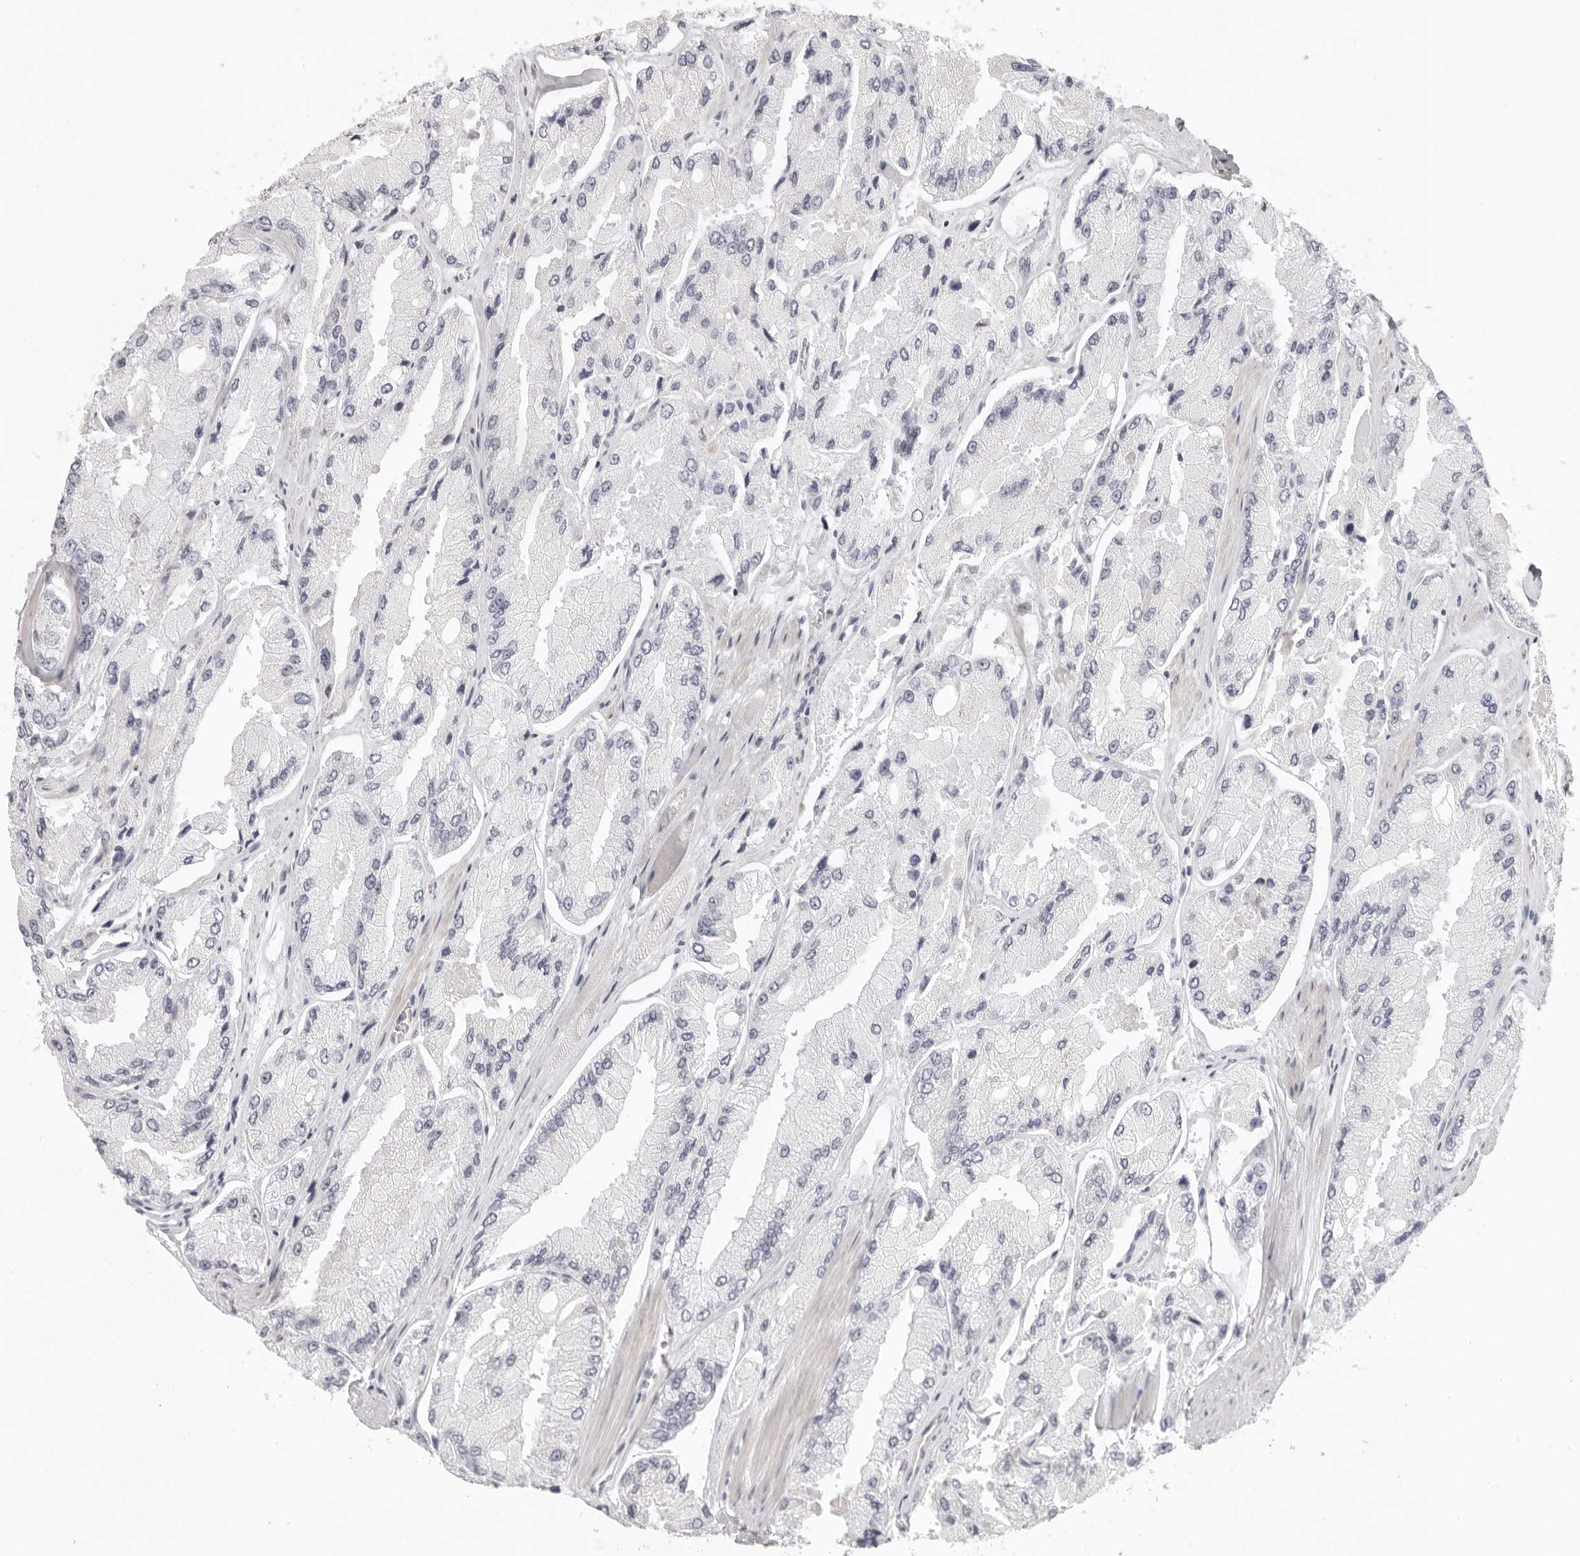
{"staining": {"intensity": "negative", "quantity": "none", "location": "none"}, "tissue": "prostate cancer", "cell_type": "Tumor cells", "image_type": "cancer", "snomed": [{"axis": "morphology", "description": "Adenocarcinoma, High grade"}, {"axis": "topography", "description": "Prostate"}], "caption": "IHC of high-grade adenocarcinoma (prostate) demonstrates no positivity in tumor cells.", "gene": "RXFP1", "patient": {"sex": "male", "age": 58}}